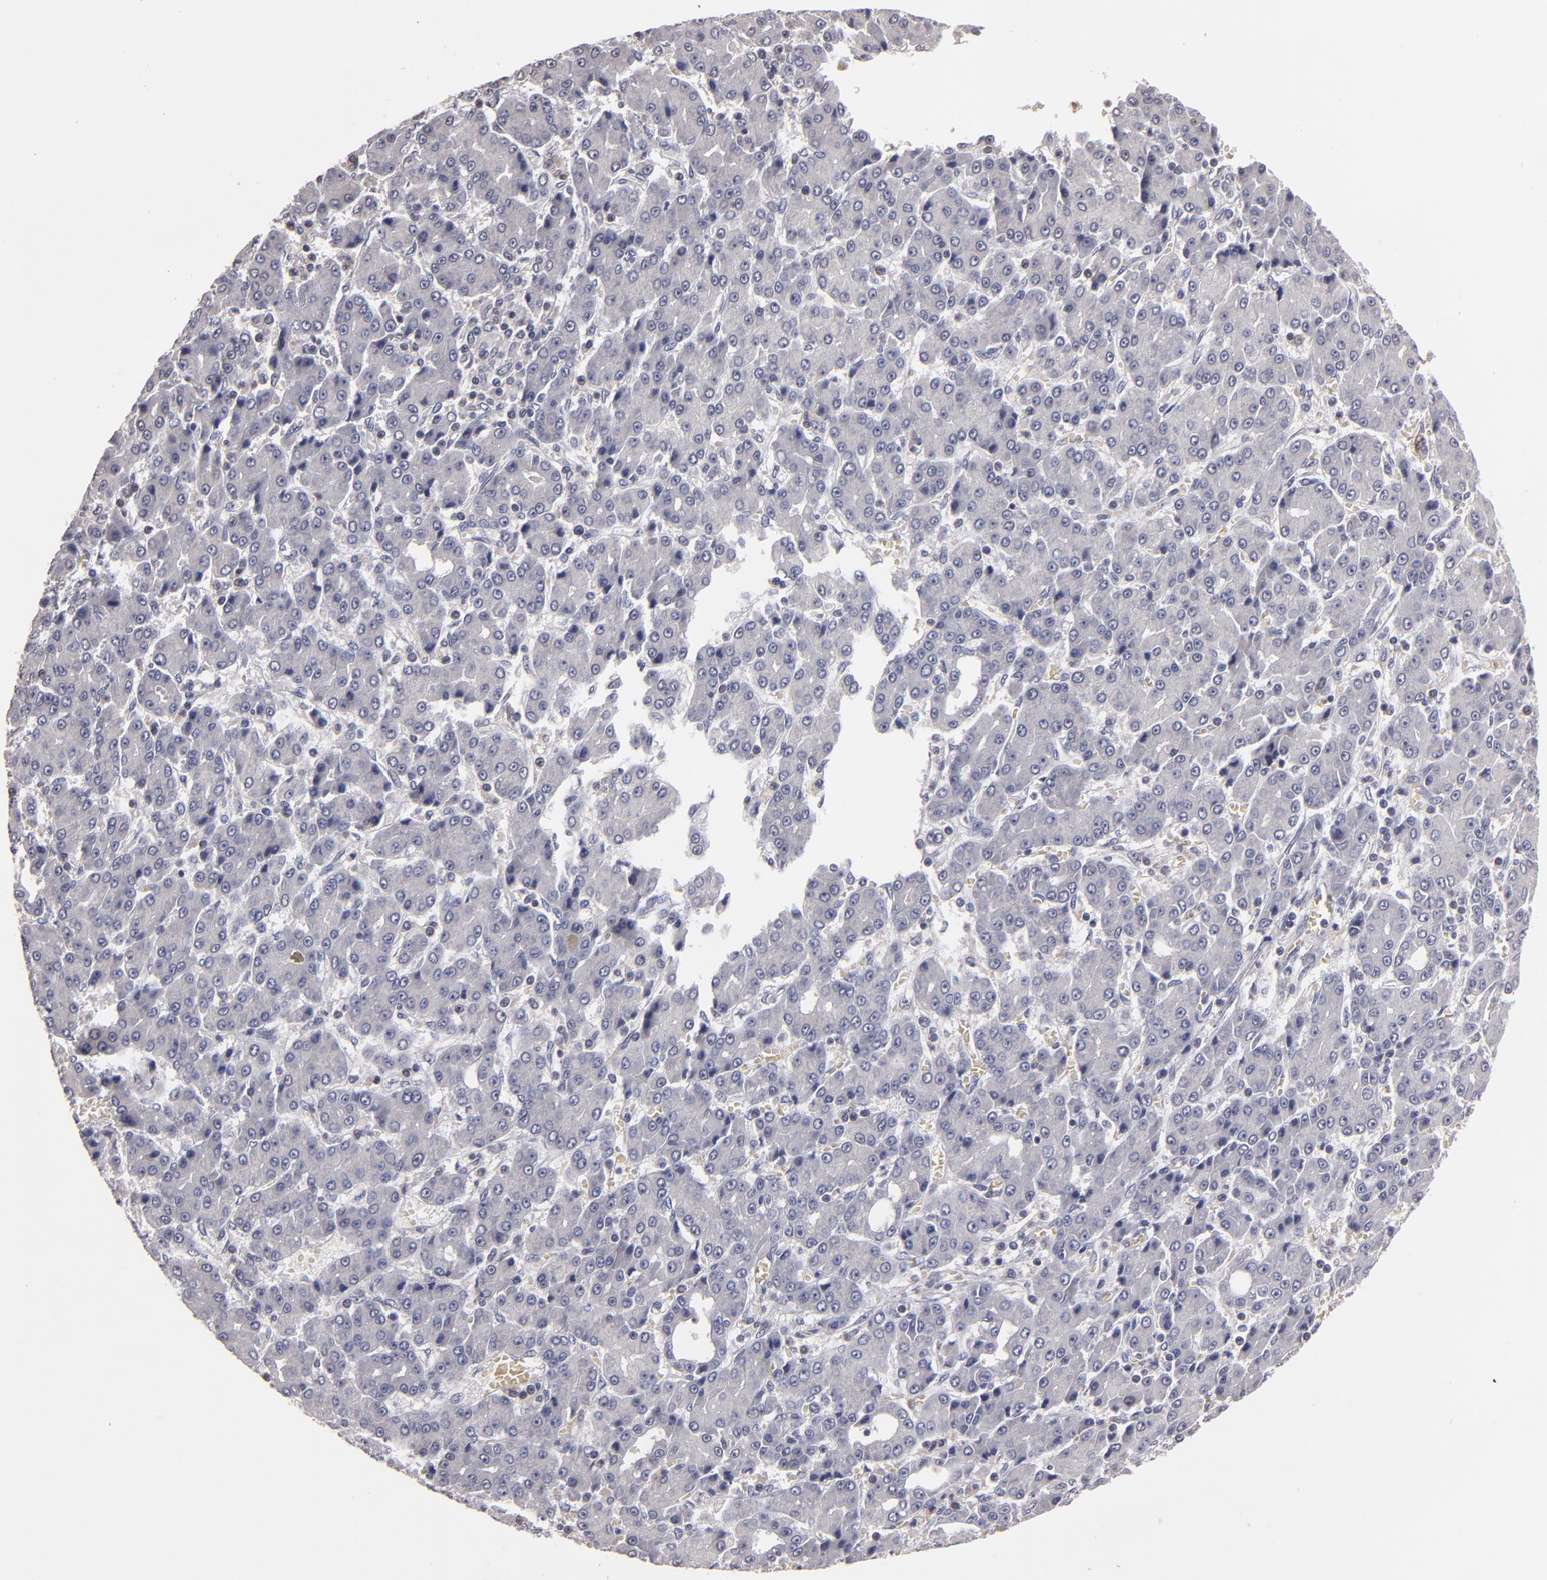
{"staining": {"intensity": "negative", "quantity": "none", "location": "none"}, "tissue": "liver cancer", "cell_type": "Tumor cells", "image_type": "cancer", "snomed": [{"axis": "morphology", "description": "Carcinoma, Hepatocellular, NOS"}, {"axis": "topography", "description": "Liver"}], "caption": "Immunohistochemistry (IHC) of human liver hepatocellular carcinoma displays no expression in tumor cells.", "gene": "S100A1", "patient": {"sex": "male", "age": 69}}